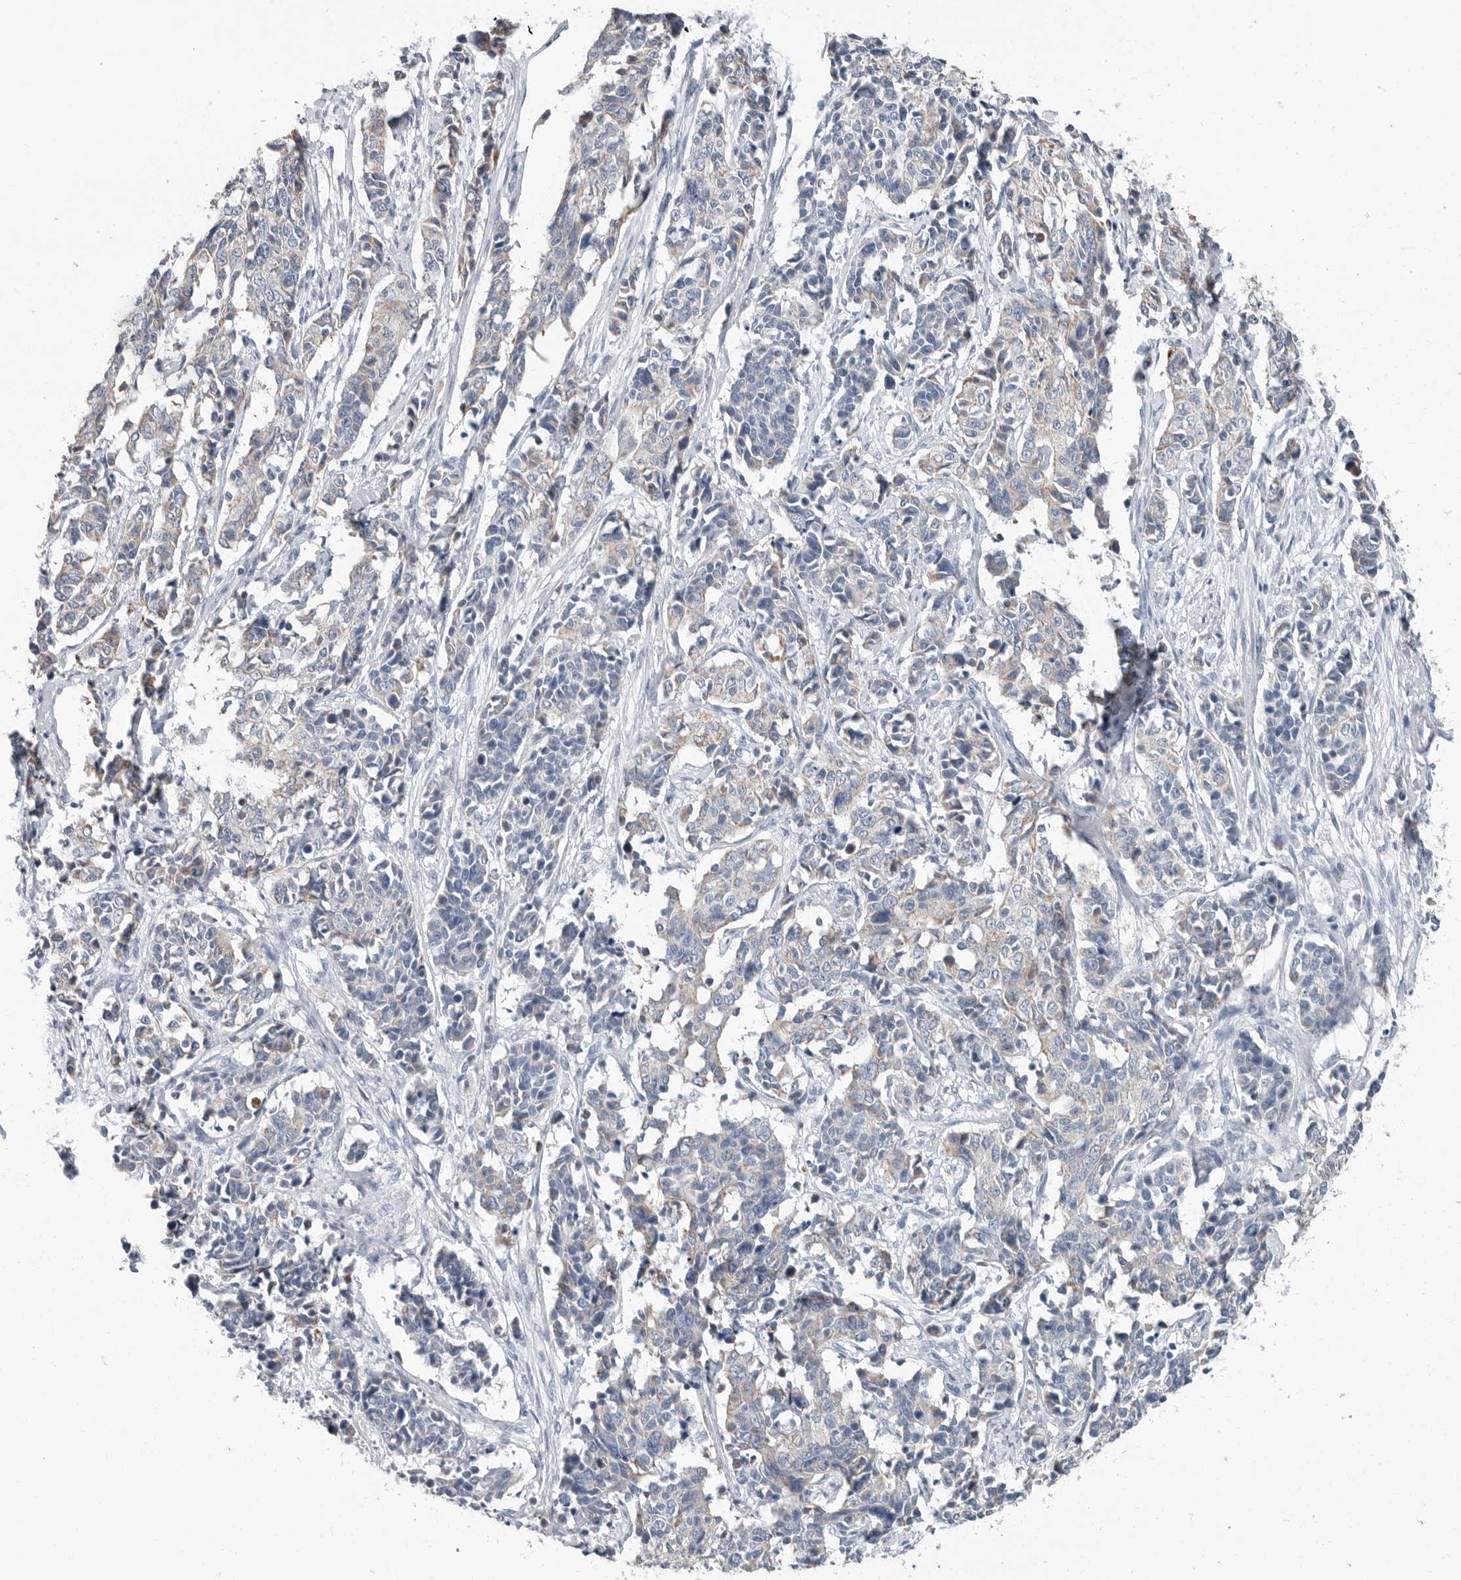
{"staining": {"intensity": "negative", "quantity": "none", "location": "none"}, "tissue": "cervical cancer", "cell_type": "Tumor cells", "image_type": "cancer", "snomed": [{"axis": "morphology", "description": "Normal tissue, NOS"}, {"axis": "morphology", "description": "Squamous cell carcinoma, NOS"}, {"axis": "topography", "description": "Cervix"}], "caption": "Squamous cell carcinoma (cervical) was stained to show a protein in brown. There is no significant positivity in tumor cells.", "gene": "PLN", "patient": {"sex": "female", "age": 35}}